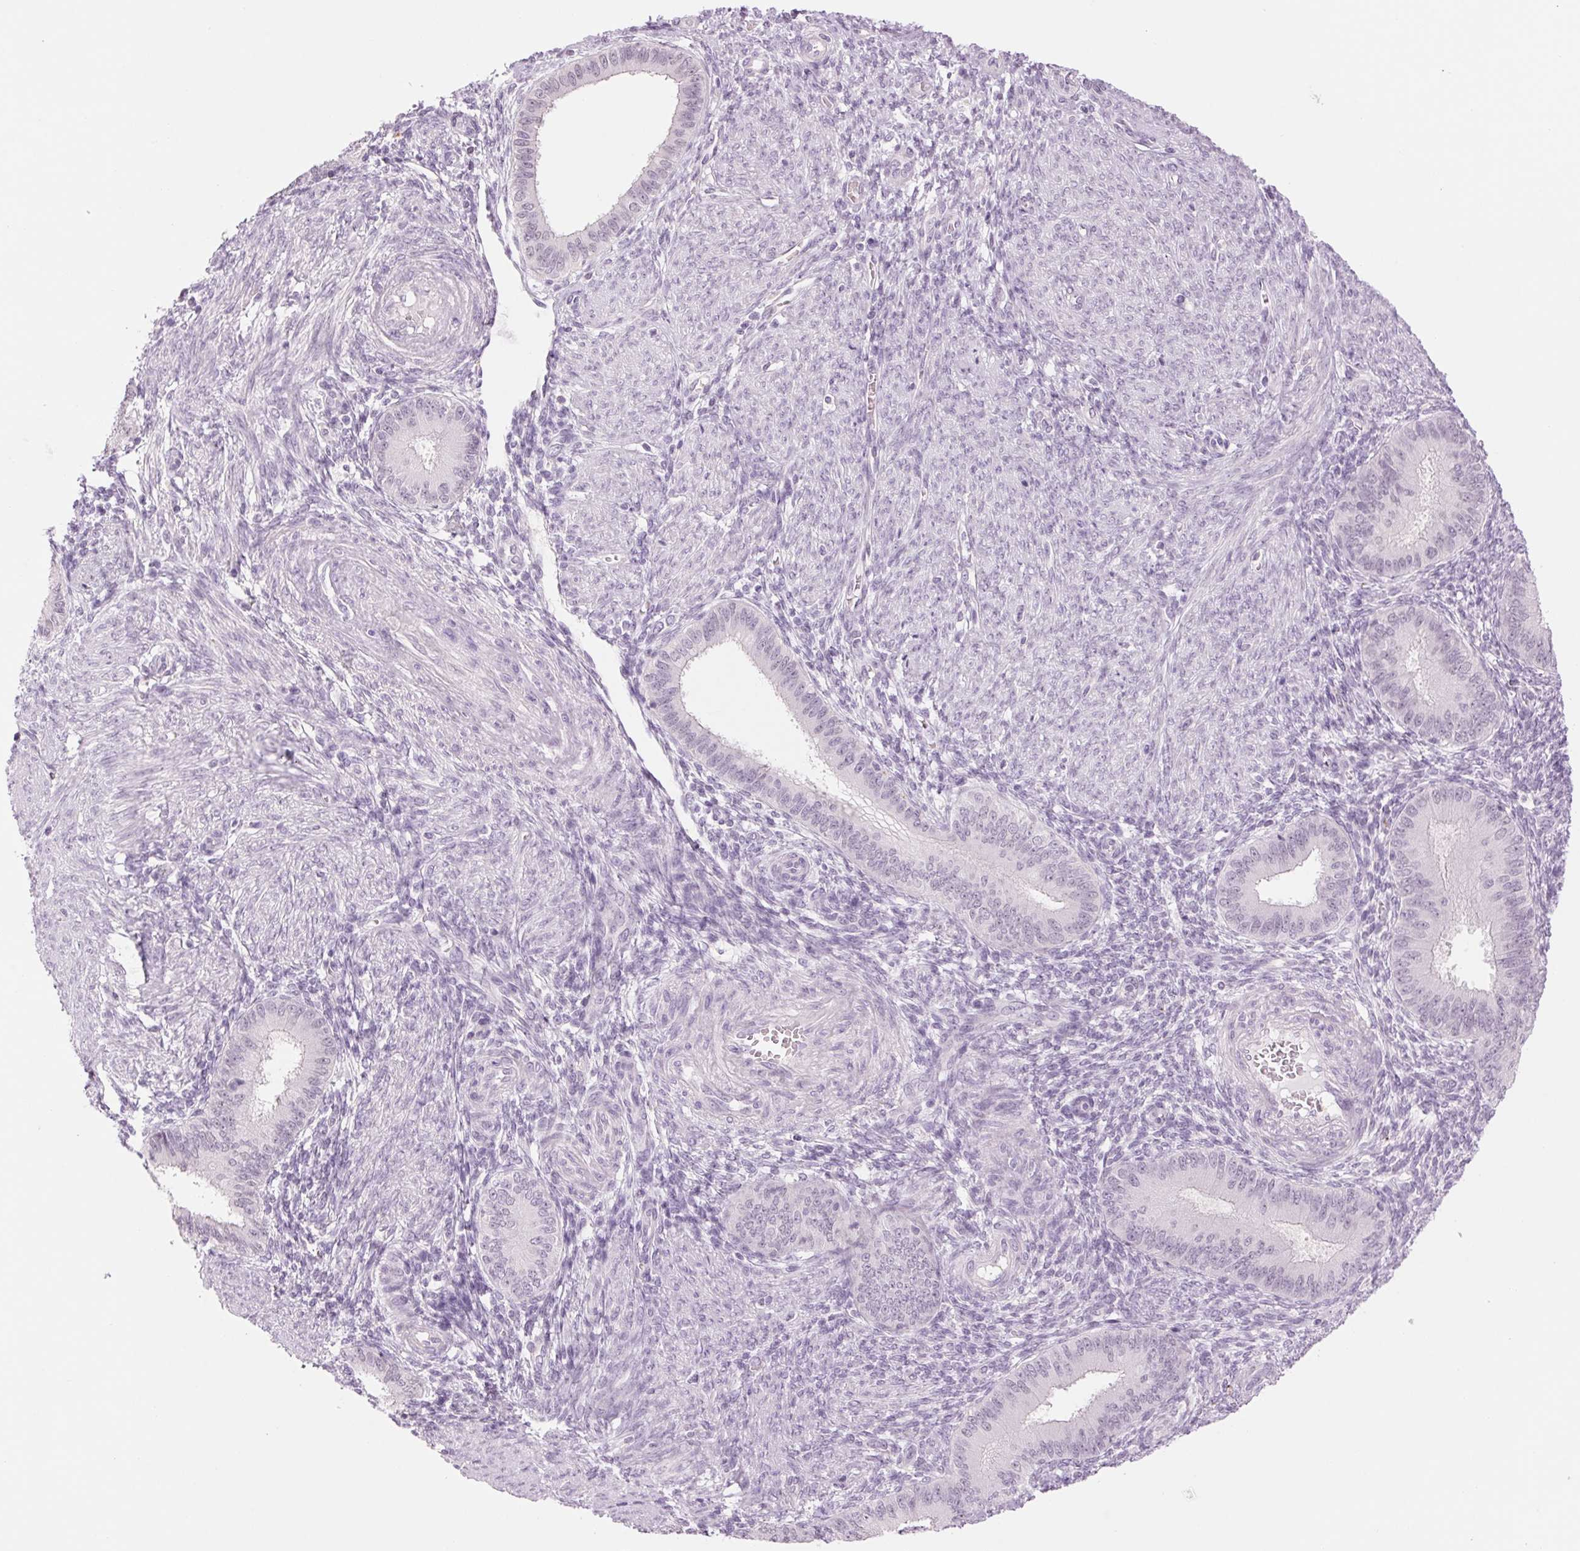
{"staining": {"intensity": "negative", "quantity": "none", "location": "none"}, "tissue": "endometrium", "cell_type": "Cells in endometrial stroma", "image_type": "normal", "snomed": [{"axis": "morphology", "description": "Normal tissue, NOS"}, {"axis": "topography", "description": "Endometrium"}], "caption": "The photomicrograph shows no staining of cells in endometrial stroma in normal endometrium. (Stains: DAB (3,3'-diaminobenzidine) IHC with hematoxylin counter stain, Microscopy: brightfield microscopy at high magnification).", "gene": "MPO", "patient": {"sex": "female", "age": 39}}